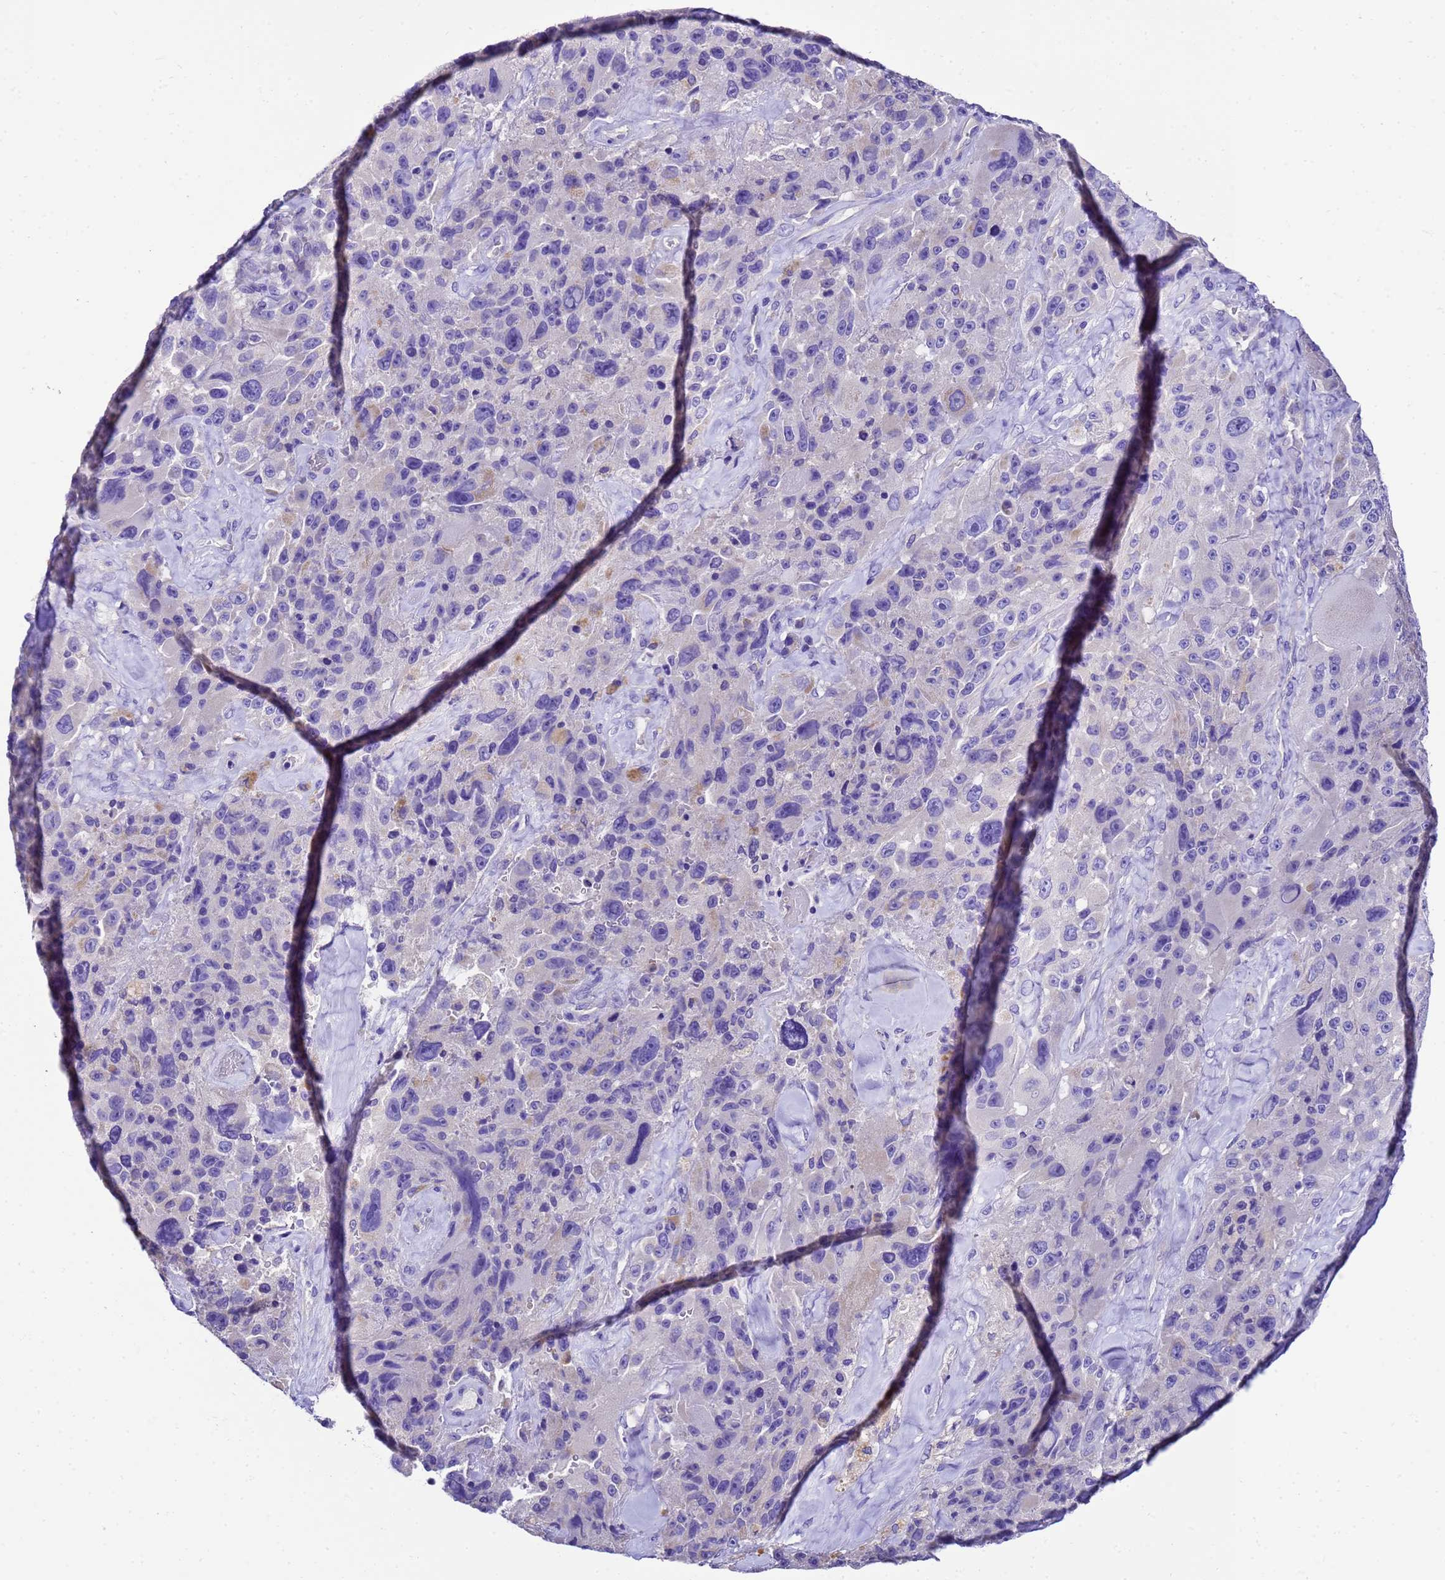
{"staining": {"intensity": "negative", "quantity": "none", "location": "none"}, "tissue": "melanoma", "cell_type": "Tumor cells", "image_type": "cancer", "snomed": [{"axis": "morphology", "description": "Malignant melanoma, Metastatic site"}, {"axis": "topography", "description": "Lymph node"}], "caption": "This histopathology image is of malignant melanoma (metastatic site) stained with immunohistochemistry (IHC) to label a protein in brown with the nuclei are counter-stained blue. There is no expression in tumor cells.", "gene": "UGT2A1", "patient": {"sex": "male", "age": 62}}